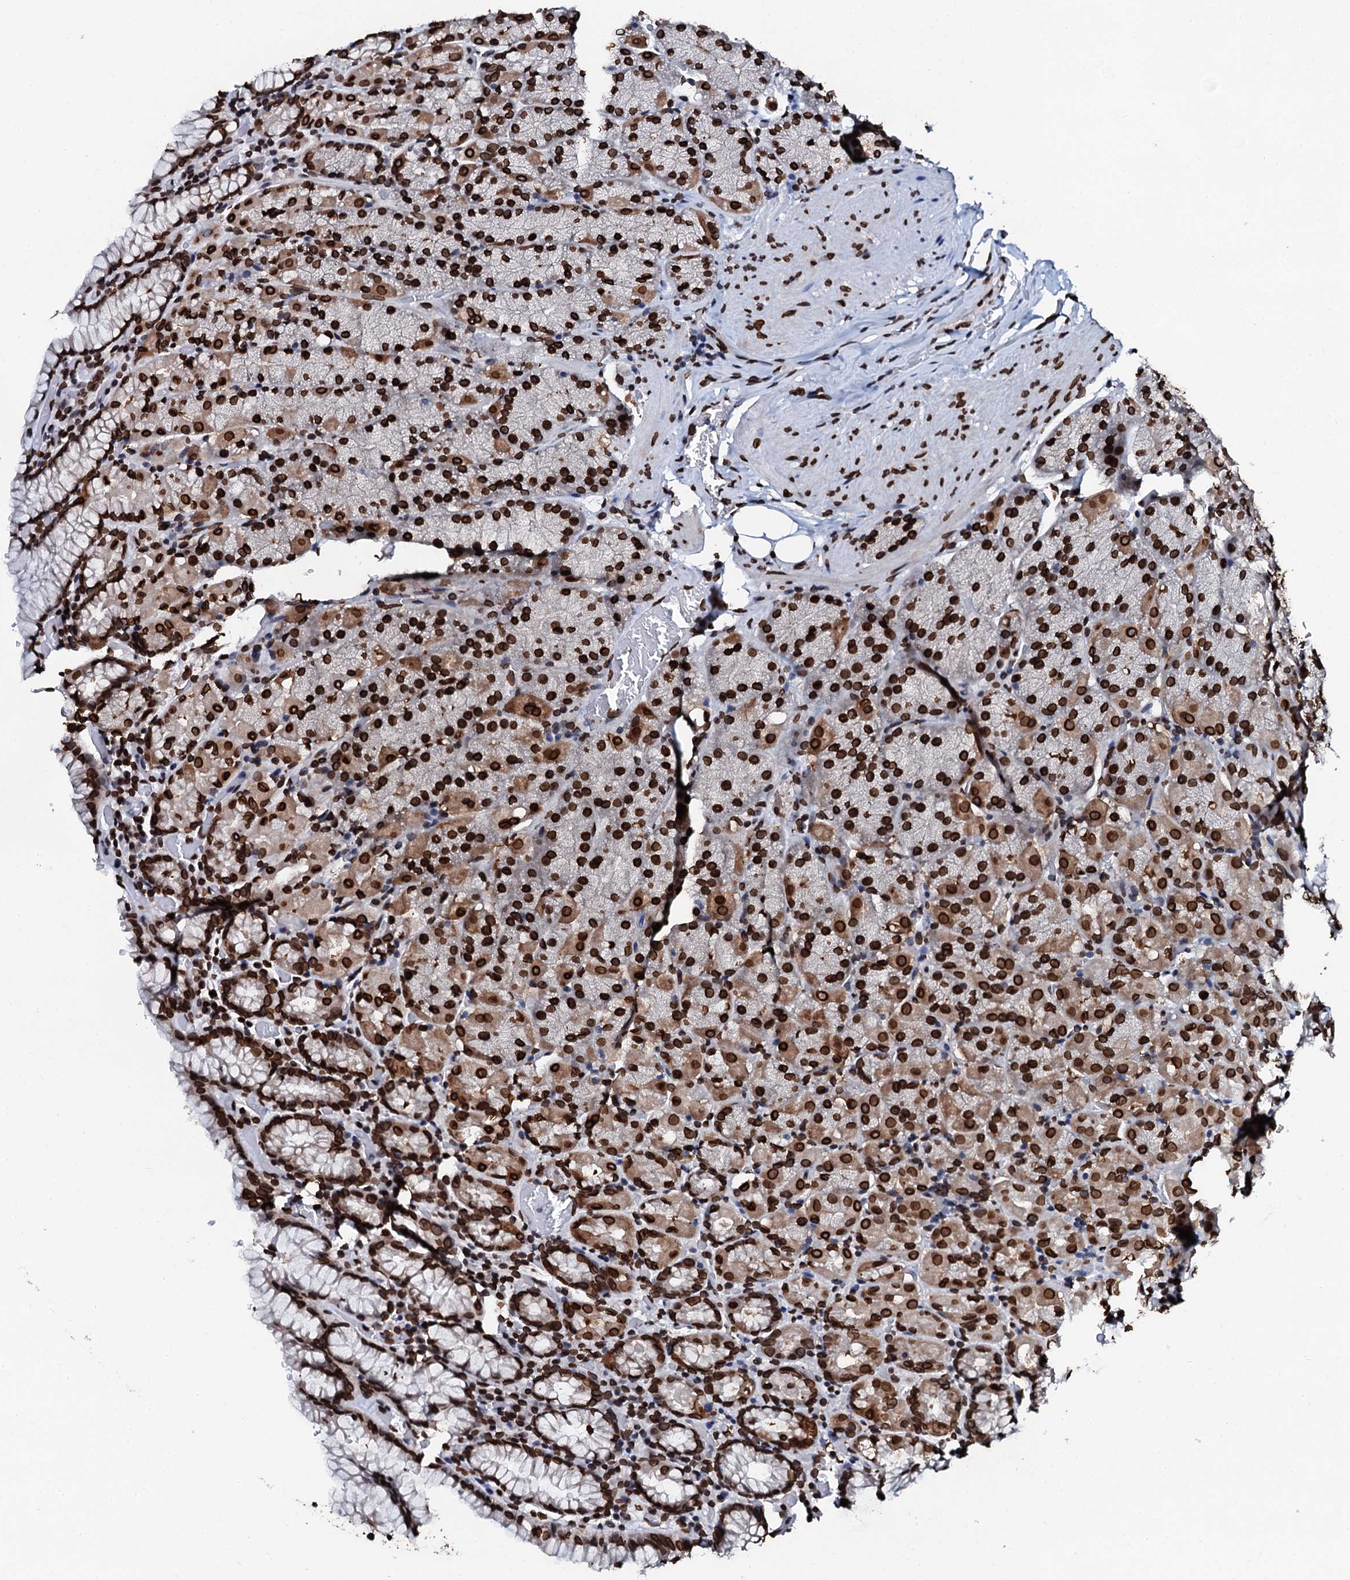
{"staining": {"intensity": "strong", "quantity": ">75%", "location": "nuclear"}, "tissue": "stomach", "cell_type": "Glandular cells", "image_type": "normal", "snomed": [{"axis": "morphology", "description": "Normal tissue, NOS"}, {"axis": "topography", "description": "Stomach, upper"}, {"axis": "topography", "description": "Stomach, lower"}], "caption": "Approximately >75% of glandular cells in unremarkable human stomach show strong nuclear protein staining as visualized by brown immunohistochemical staining.", "gene": "KATNAL2", "patient": {"sex": "male", "age": 80}}